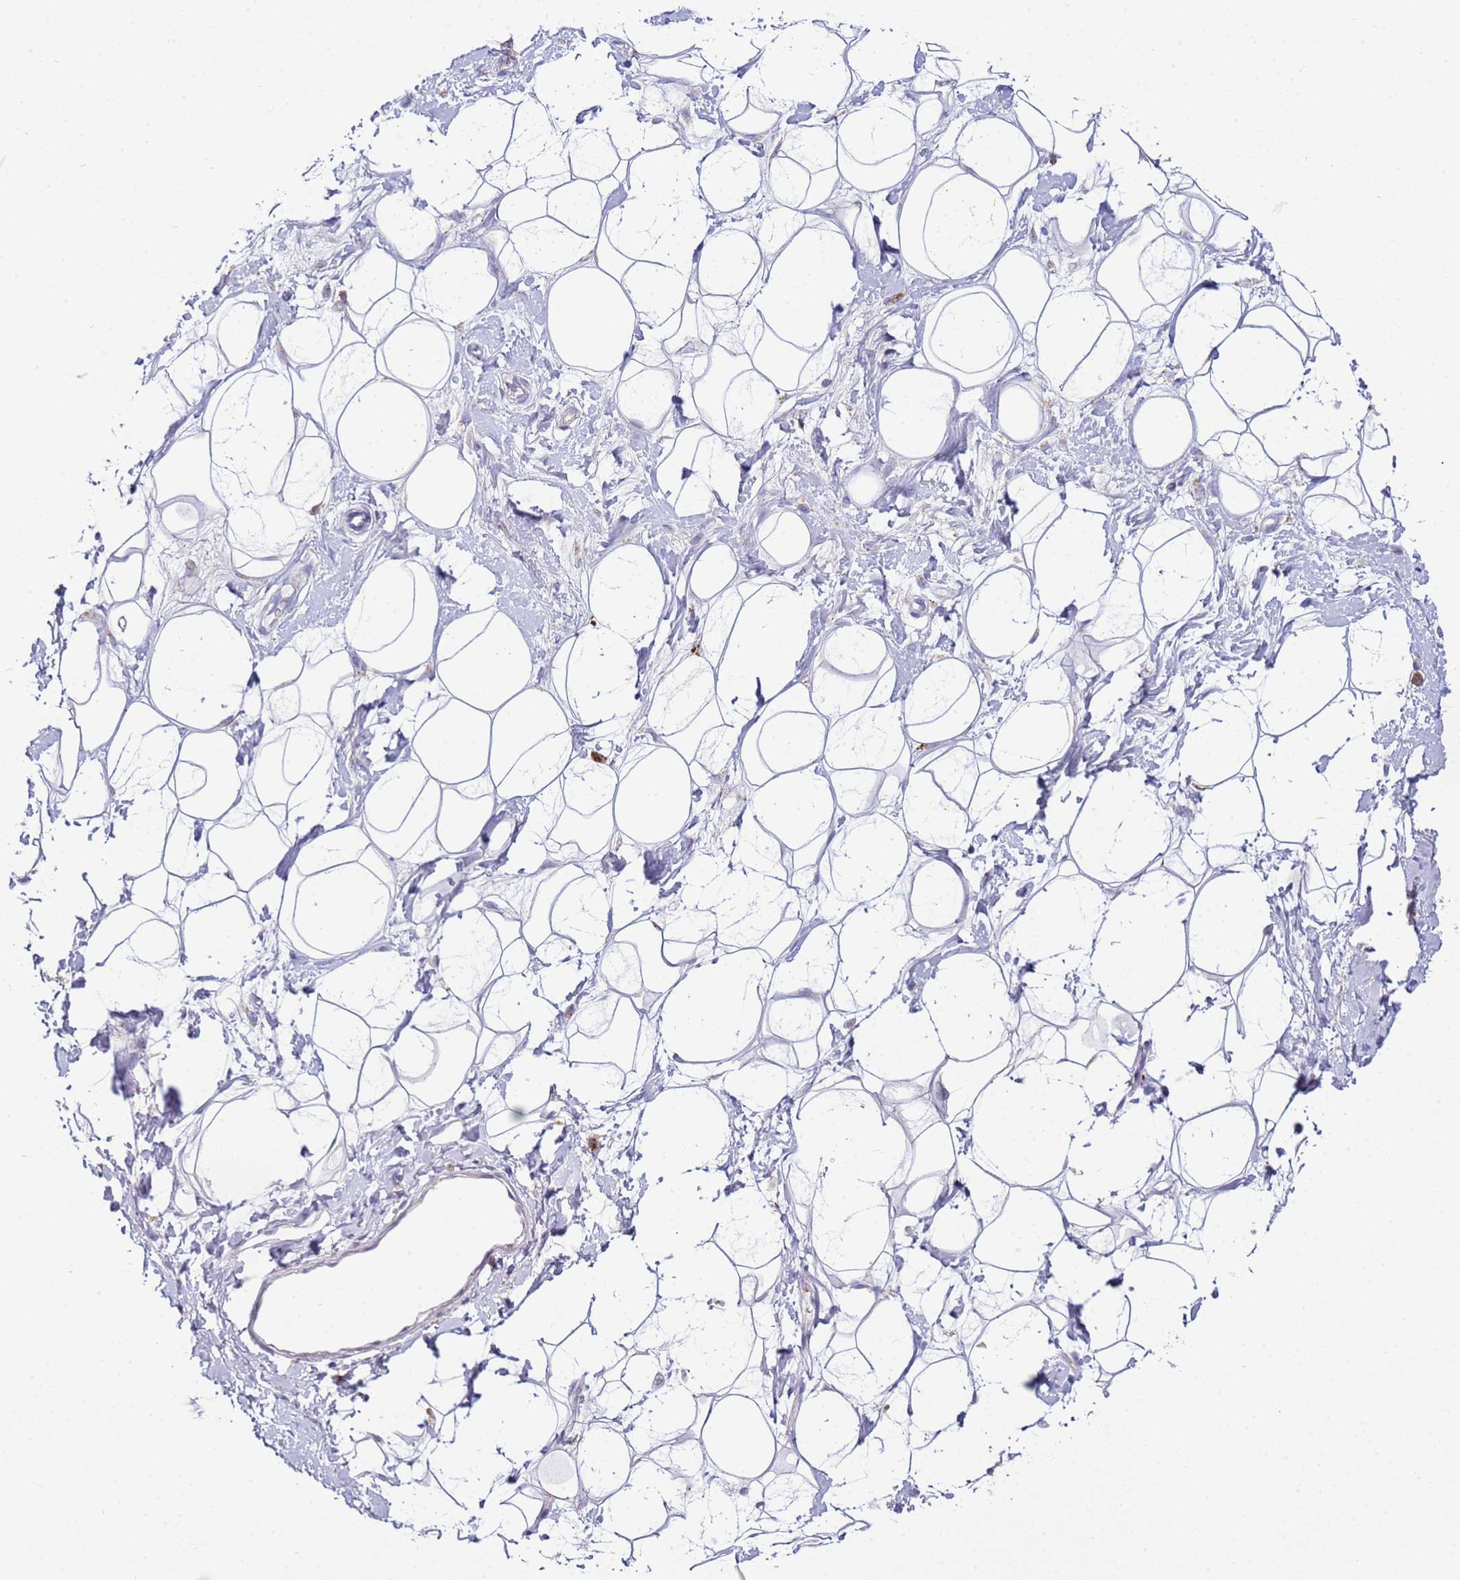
{"staining": {"intensity": "negative", "quantity": "none", "location": "none"}, "tissue": "adipose tissue", "cell_type": "Adipocytes", "image_type": "normal", "snomed": [{"axis": "morphology", "description": "Normal tissue, NOS"}, {"axis": "topography", "description": "Breast"}], "caption": "IHC photomicrograph of unremarkable human adipose tissue stained for a protein (brown), which shows no positivity in adipocytes.", "gene": "TTPAL", "patient": {"sex": "female", "age": 26}}